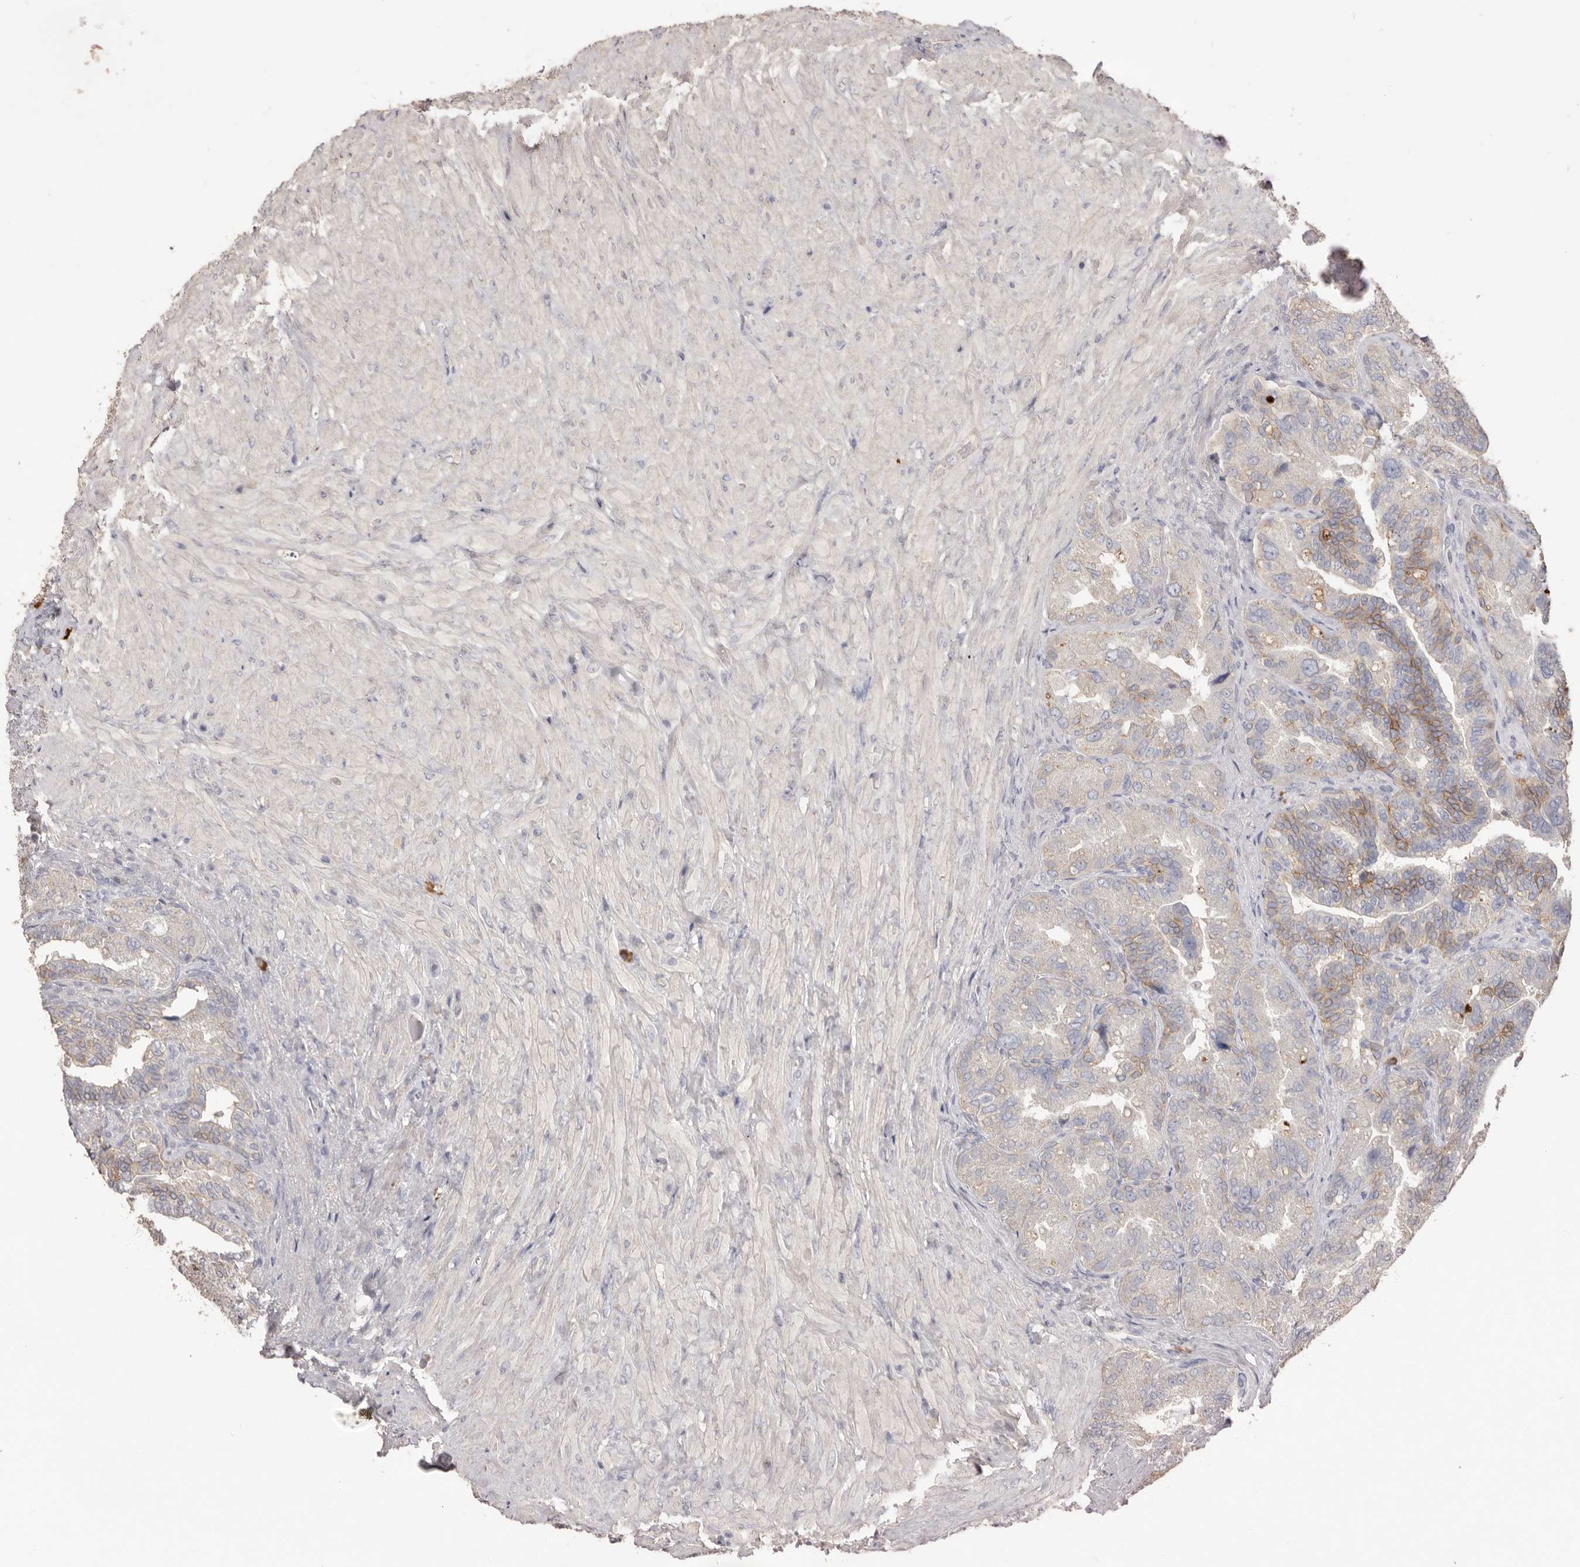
{"staining": {"intensity": "moderate", "quantity": "25%-75%", "location": "cytoplasmic/membranous"}, "tissue": "seminal vesicle", "cell_type": "Glandular cells", "image_type": "normal", "snomed": [{"axis": "morphology", "description": "Normal tissue, NOS"}, {"axis": "topography", "description": "Seminal veicle"}, {"axis": "topography", "description": "Peripheral nerve tissue"}], "caption": "Protein staining demonstrates moderate cytoplasmic/membranous positivity in about 25%-75% of glandular cells in normal seminal vesicle.", "gene": "HCAR2", "patient": {"sex": "male", "age": 63}}